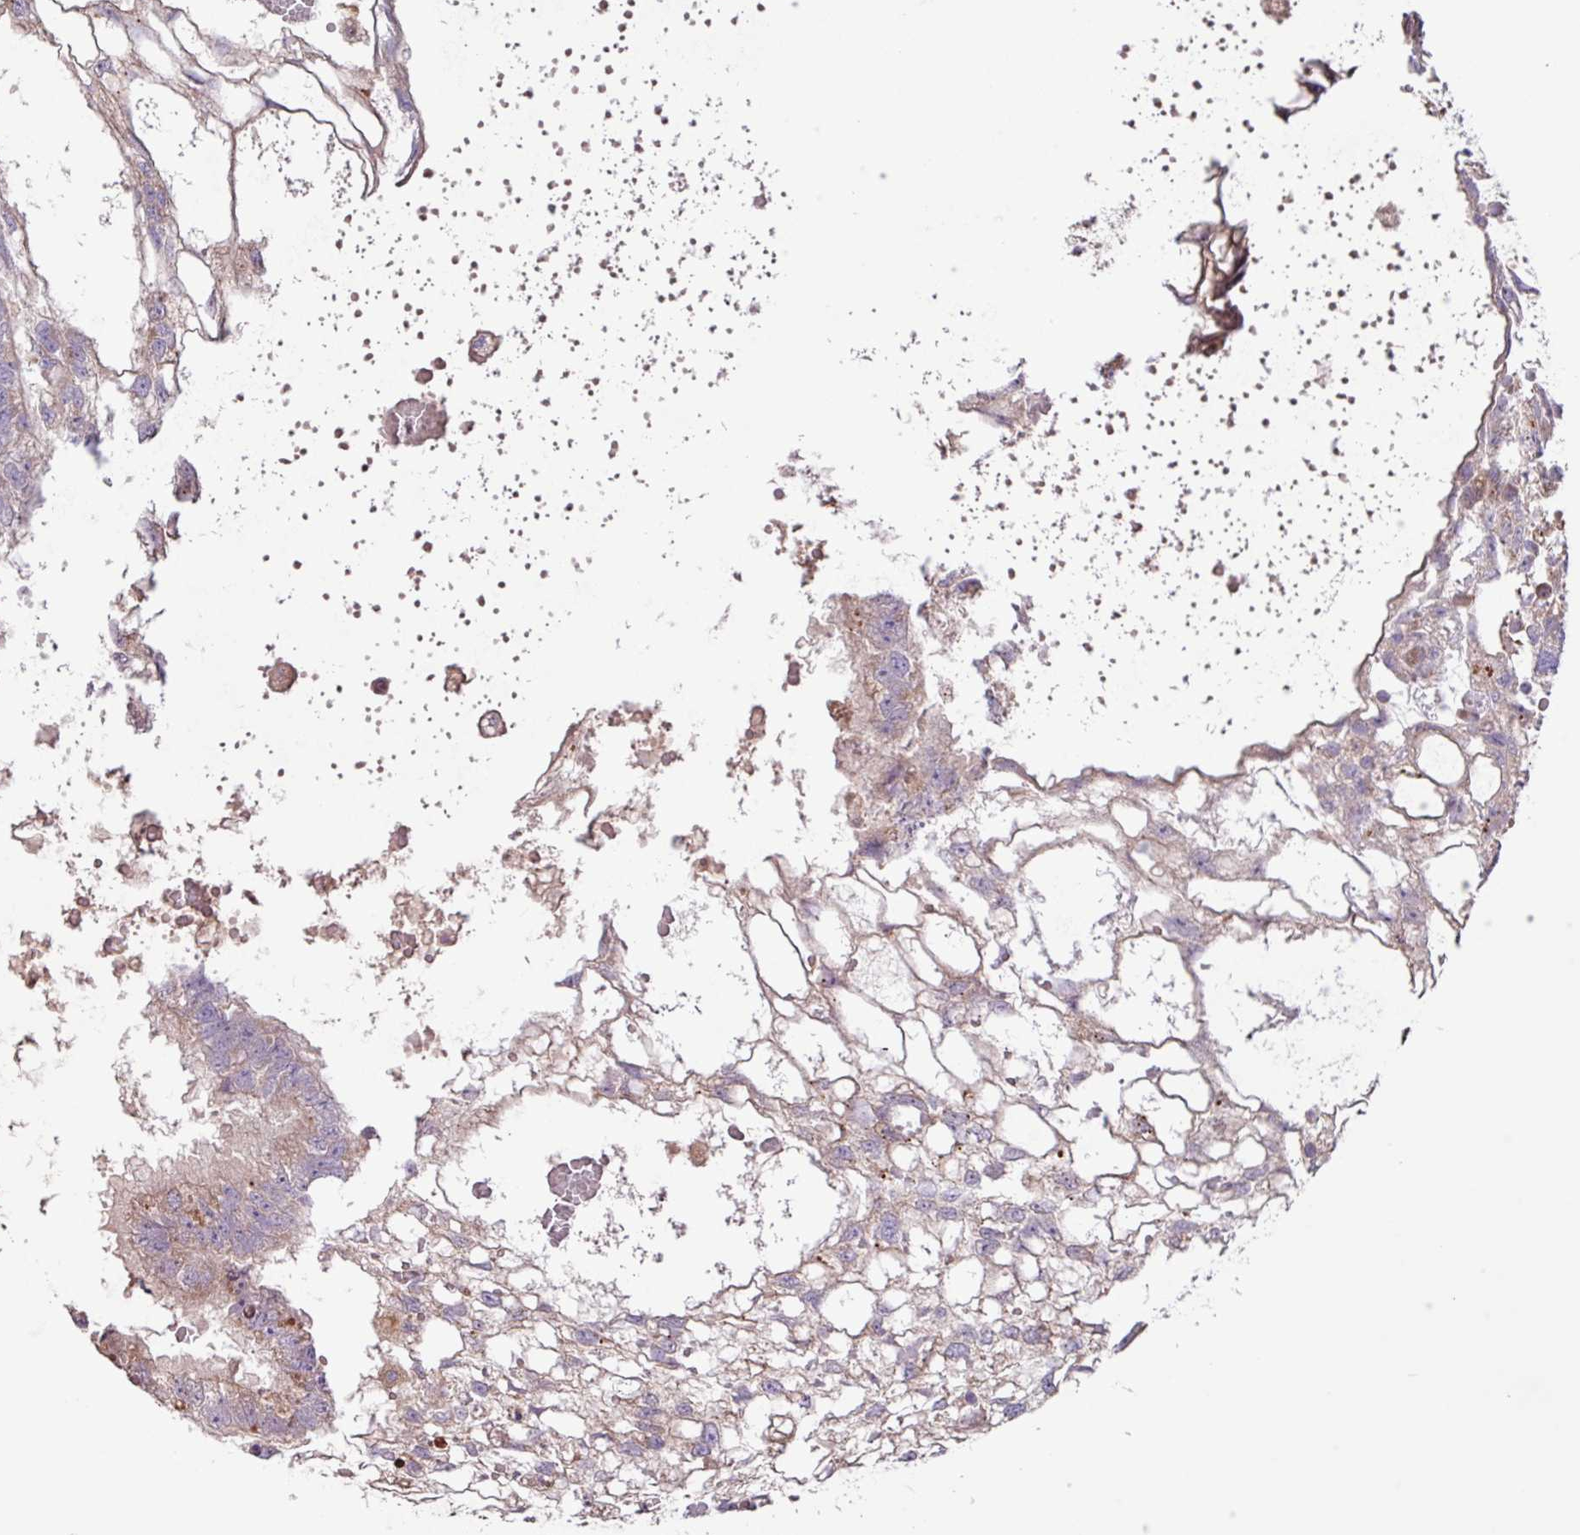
{"staining": {"intensity": "moderate", "quantity": "<25%", "location": "cytoplasmic/membranous"}, "tissue": "testis cancer", "cell_type": "Tumor cells", "image_type": "cancer", "snomed": [{"axis": "morphology", "description": "Normal tissue, NOS"}, {"axis": "morphology", "description": "Carcinoma, Embryonal, NOS"}, {"axis": "topography", "description": "Testis"}], "caption": "Embryonal carcinoma (testis) tissue shows moderate cytoplasmic/membranous staining in approximately <25% of tumor cells", "gene": "PTPRQ", "patient": {"sex": "male", "age": 32}}